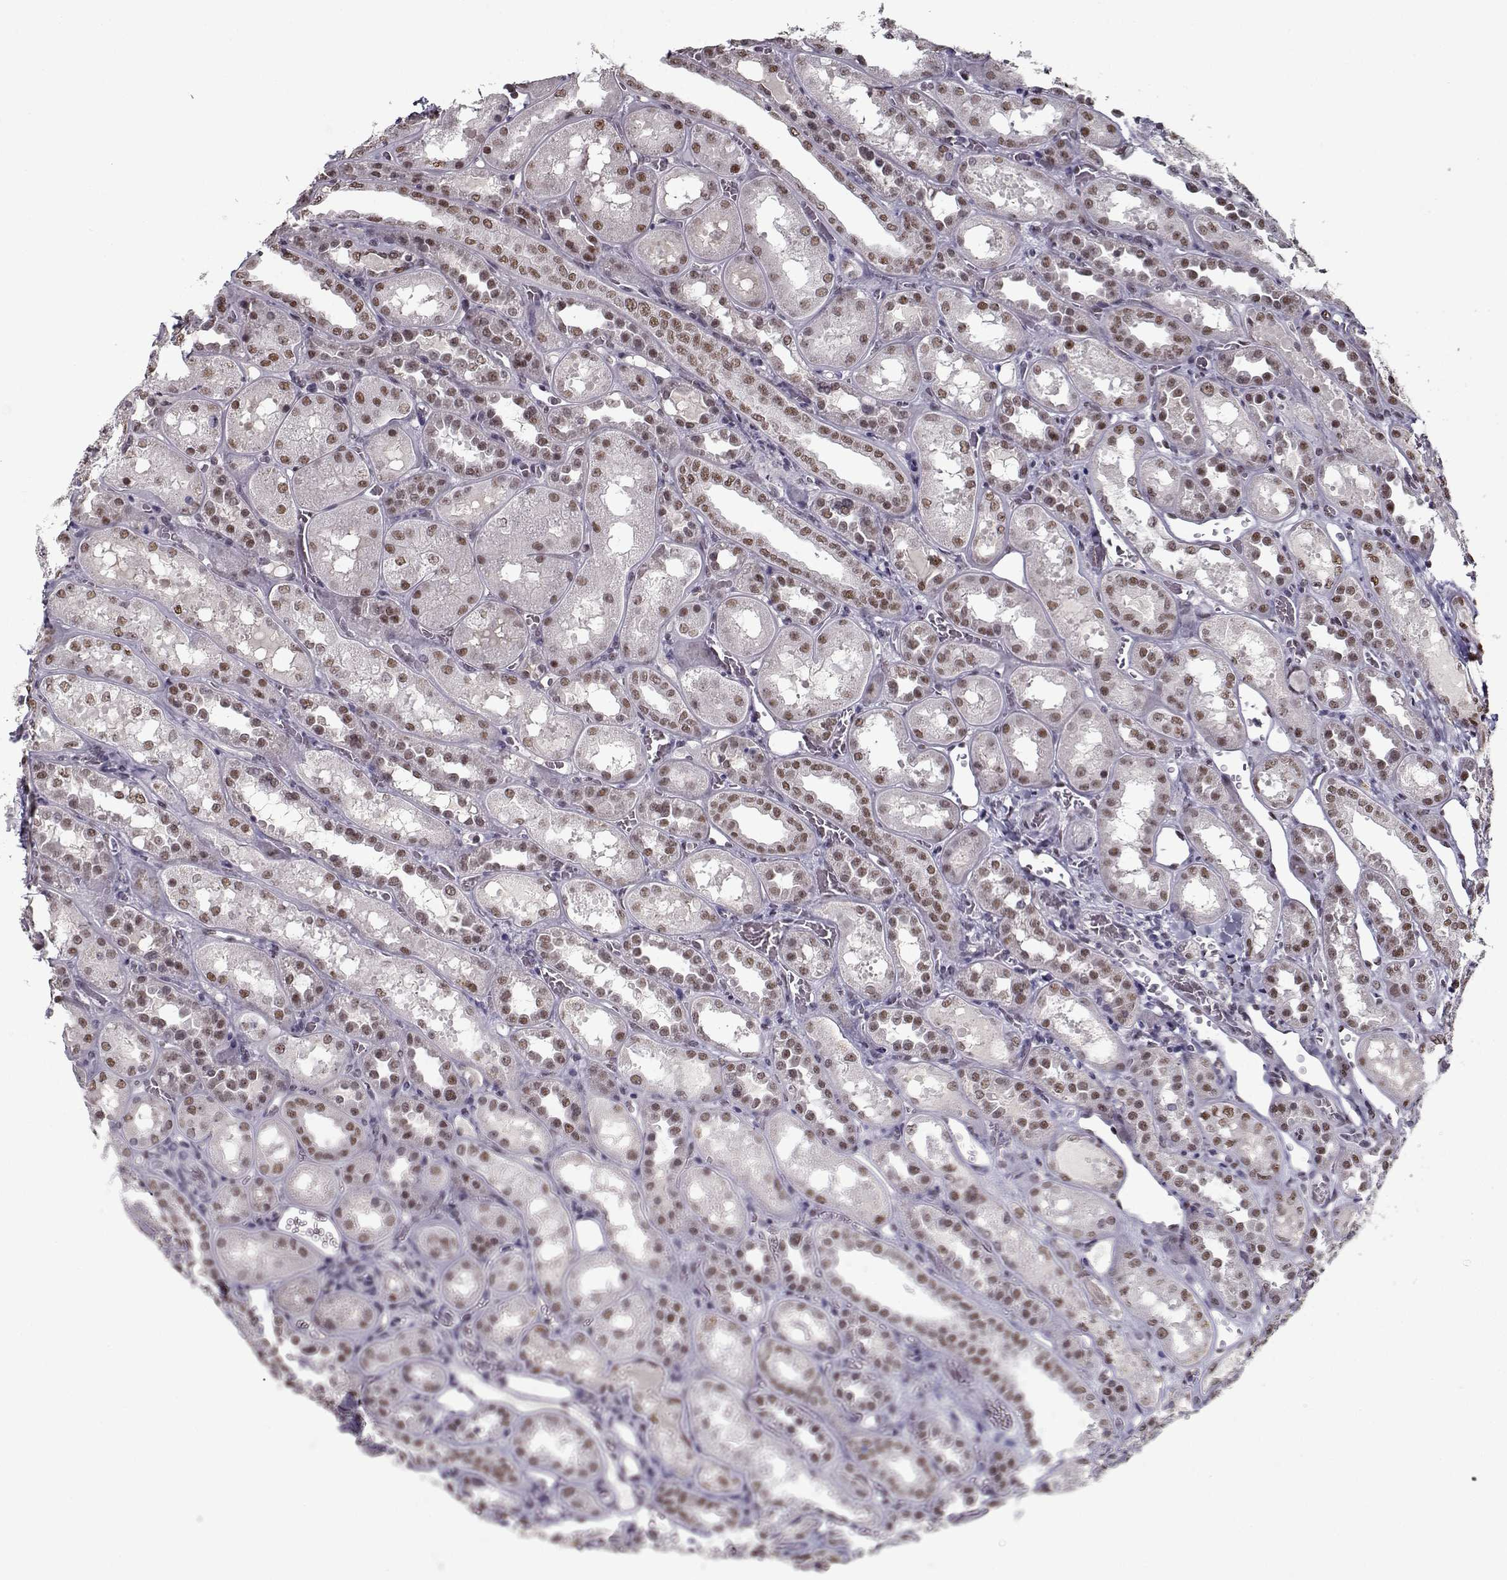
{"staining": {"intensity": "negative", "quantity": "none", "location": "none"}, "tissue": "kidney", "cell_type": "Cells in glomeruli", "image_type": "normal", "snomed": [{"axis": "morphology", "description": "Normal tissue, NOS"}, {"axis": "topography", "description": "Kidney"}], "caption": "Cells in glomeruli show no significant protein staining in normal kidney. The staining was performed using DAB (3,3'-diaminobenzidine) to visualize the protein expression in brown, while the nuclei were stained in blue with hematoxylin (Magnification: 20x).", "gene": "PRMT1", "patient": {"sex": "male", "age": 73}}